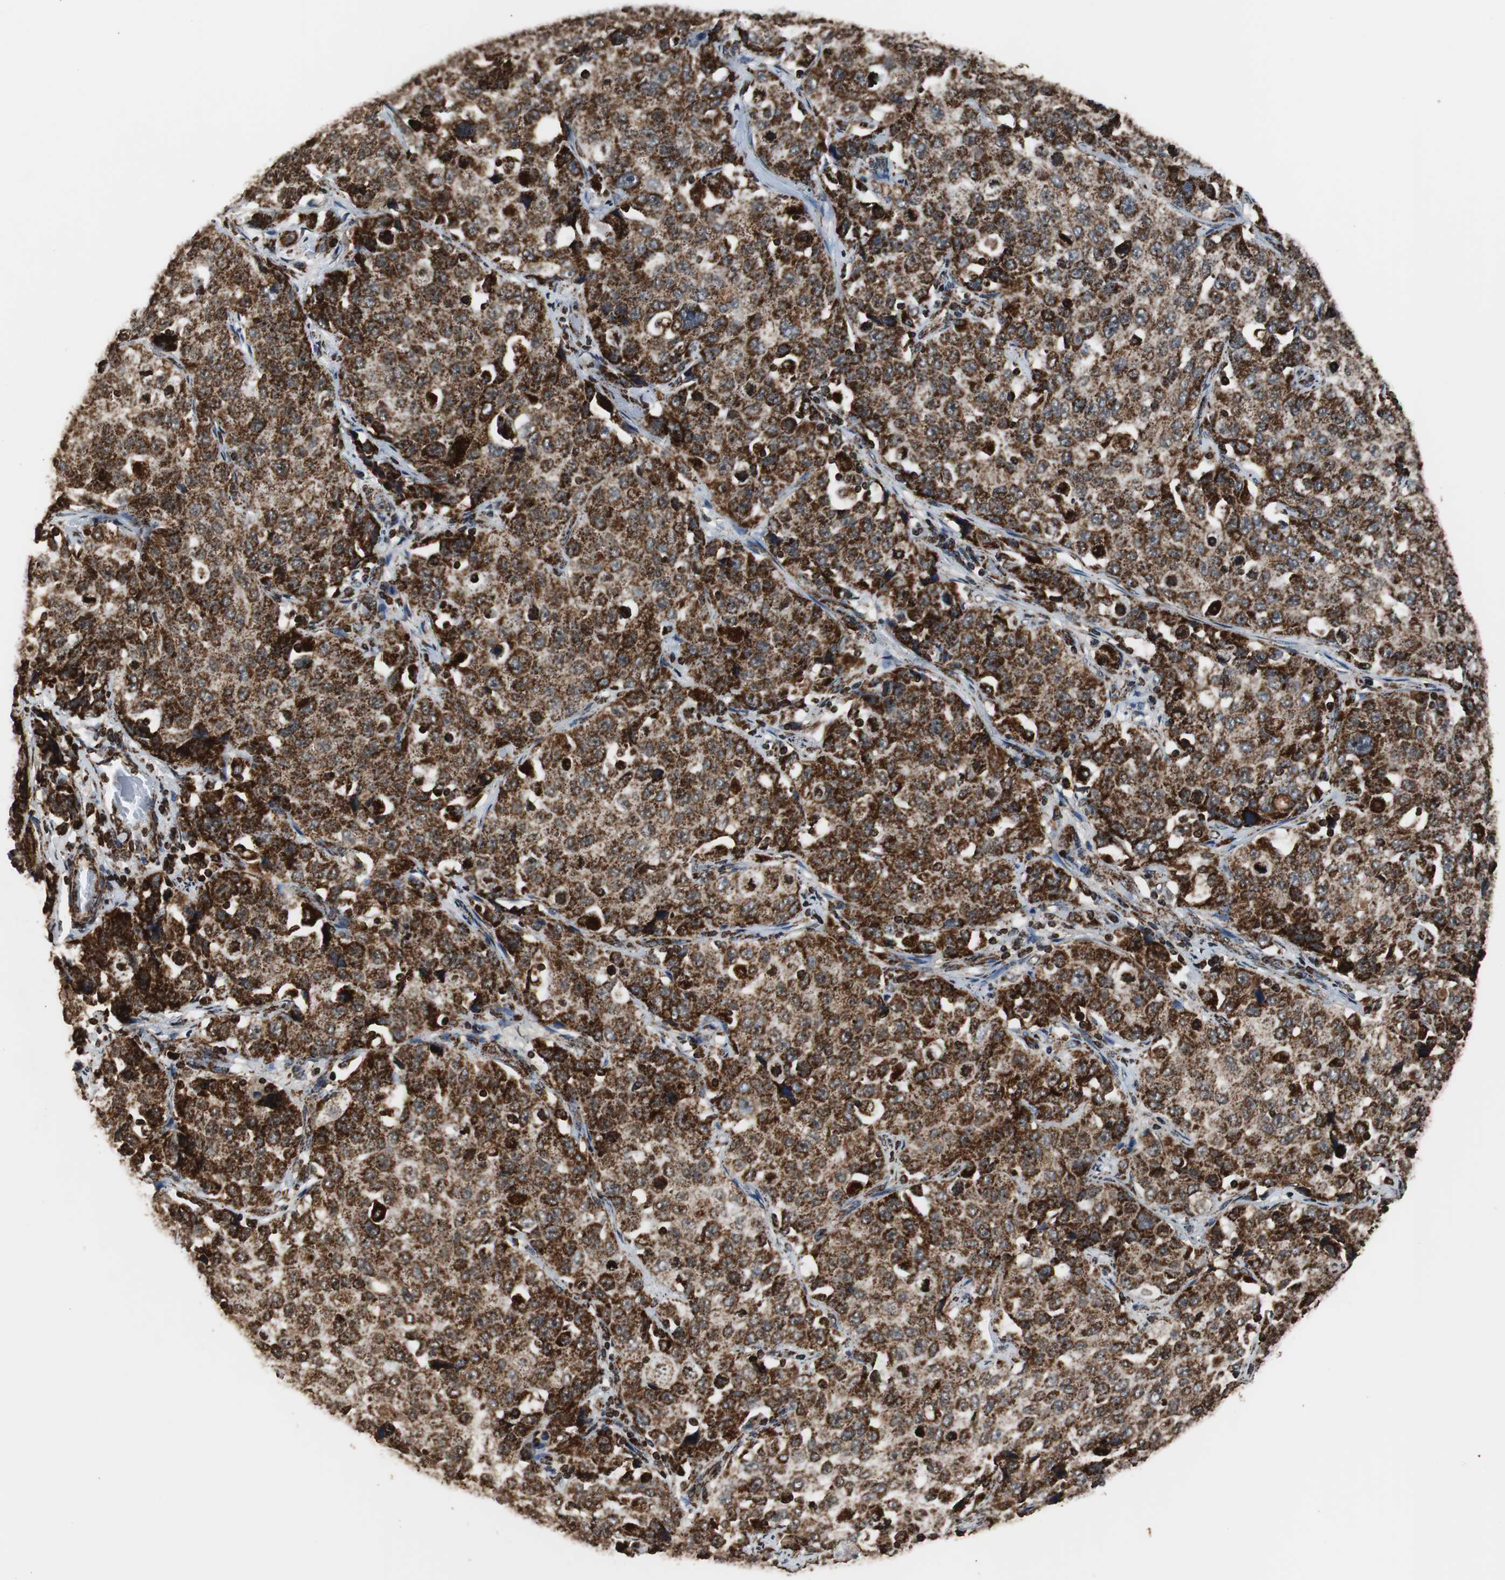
{"staining": {"intensity": "strong", "quantity": ">75%", "location": "cytoplasmic/membranous"}, "tissue": "stomach cancer", "cell_type": "Tumor cells", "image_type": "cancer", "snomed": [{"axis": "morphology", "description": "Normal tissue, NOS"}, {"axis": "morphology", "description": "Adenocarcinoma, NOS"}, {"axis": "topography", "description": "Stomach"}], "caption": "Stomach cancer was stained to show a protein in brown. There is high levels of strong cytoplasmic/membranous positivity in approximately >75% of tumor cells. The protein of interest is stained brown, and the nuclei are stained in blue (DAB IHC with brightfield microscopy, high magnification).", "gene": "HSPA9", "patient": {"sex": "male", "age": 48}}